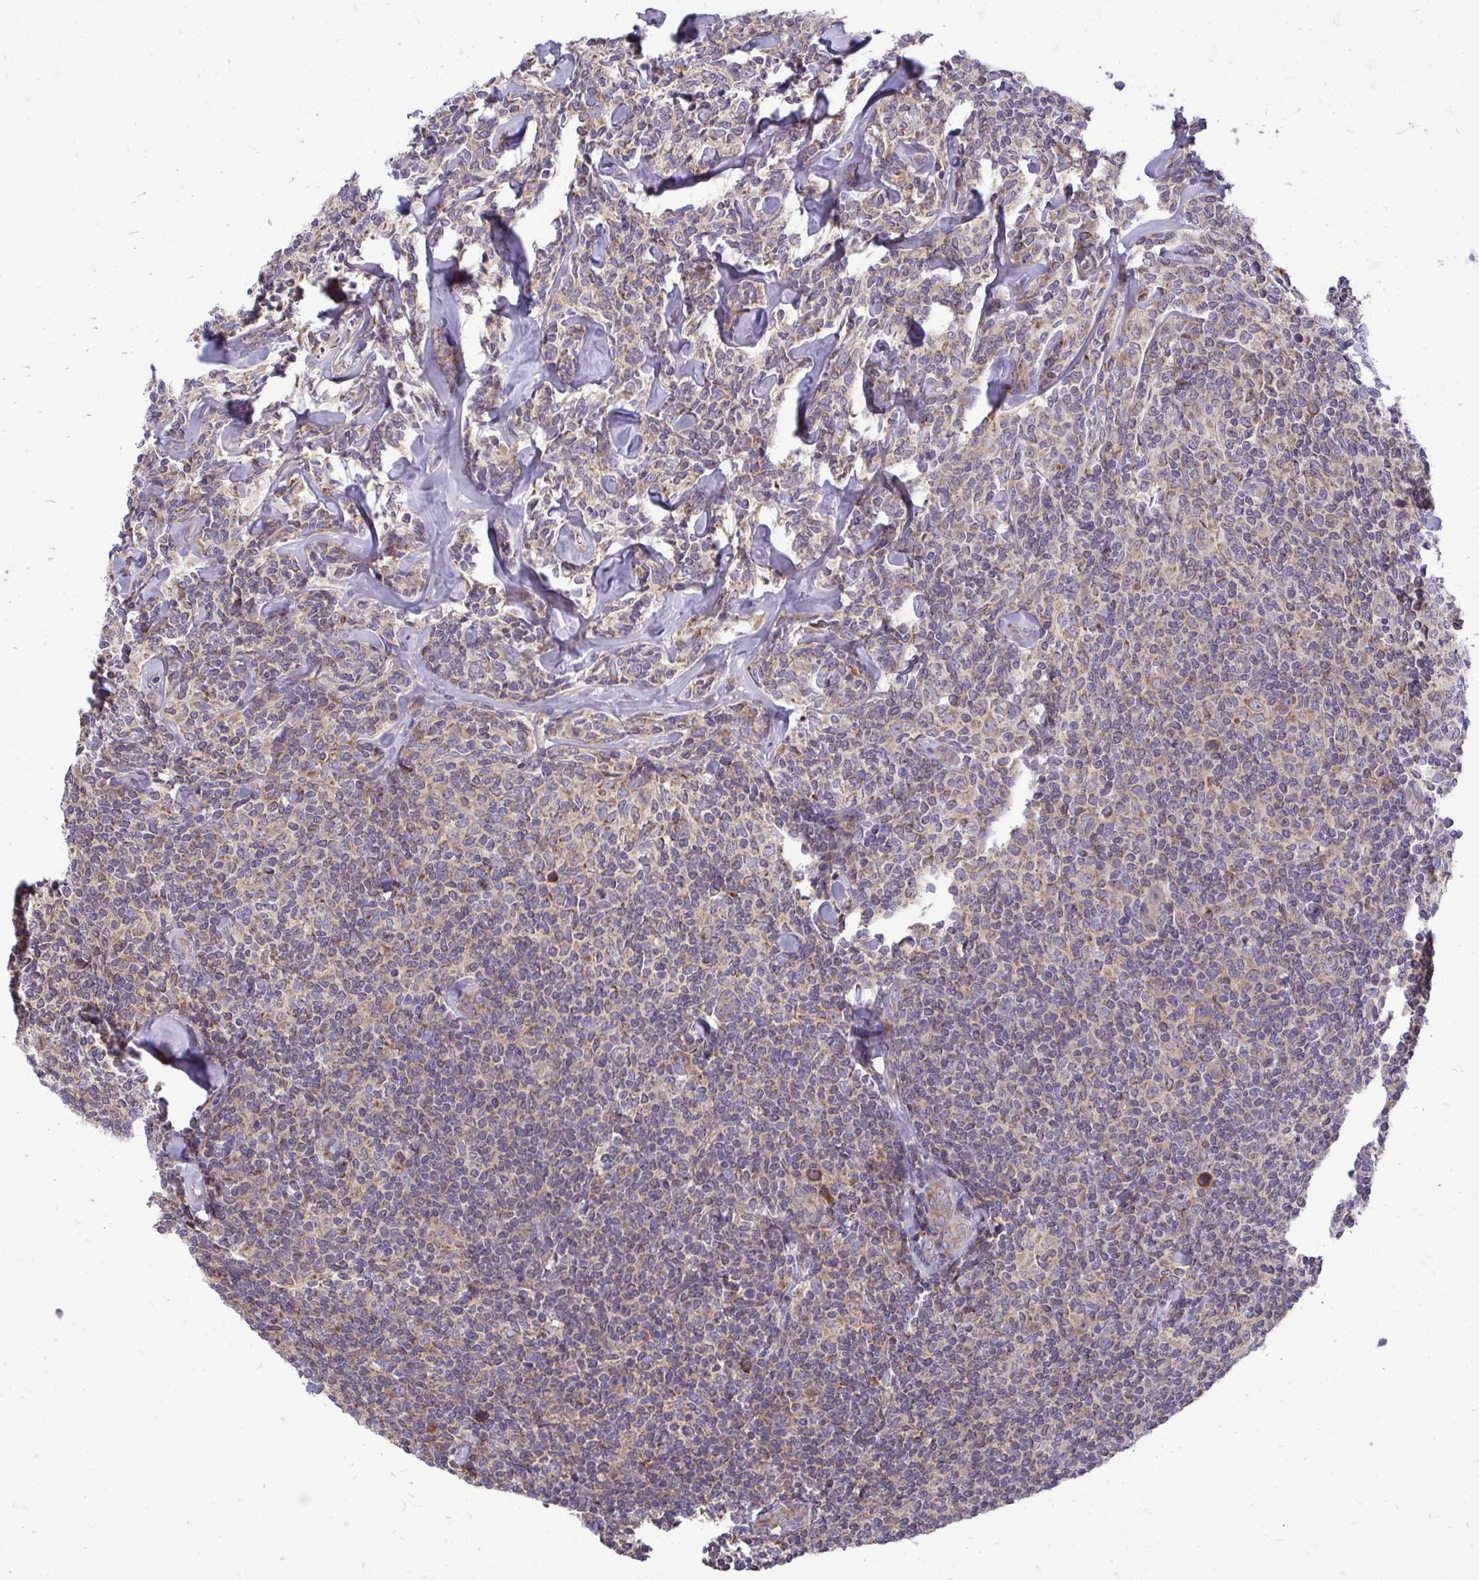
{"staining": {"intensity": "moderate", "quantity": "<25%", "location": "cytoplasmic/membranous"}, "tissue": "lymphoma", "cell_type": "Tumor cells", "image_type": "cancer", "snomed": [{"axis": "morphology", "description": "Malignant lymphoma, non-Hodgkin's type, Low grade"}, {"axis": "topography", "description": "Lymph node"}], "caption": "This histopathology image exhibits low-grade malignant lymphoma, non-Hodgkin's type stained with immunohistochemistry (IHC) to label a protein in brown. The cytoplasmic/membranous of tumor cells show moderate positivity for the protein. Nuclei are counter-stained blue.", "gene": "RPLP2", "patient": {"sex": "female", "age": 56}}